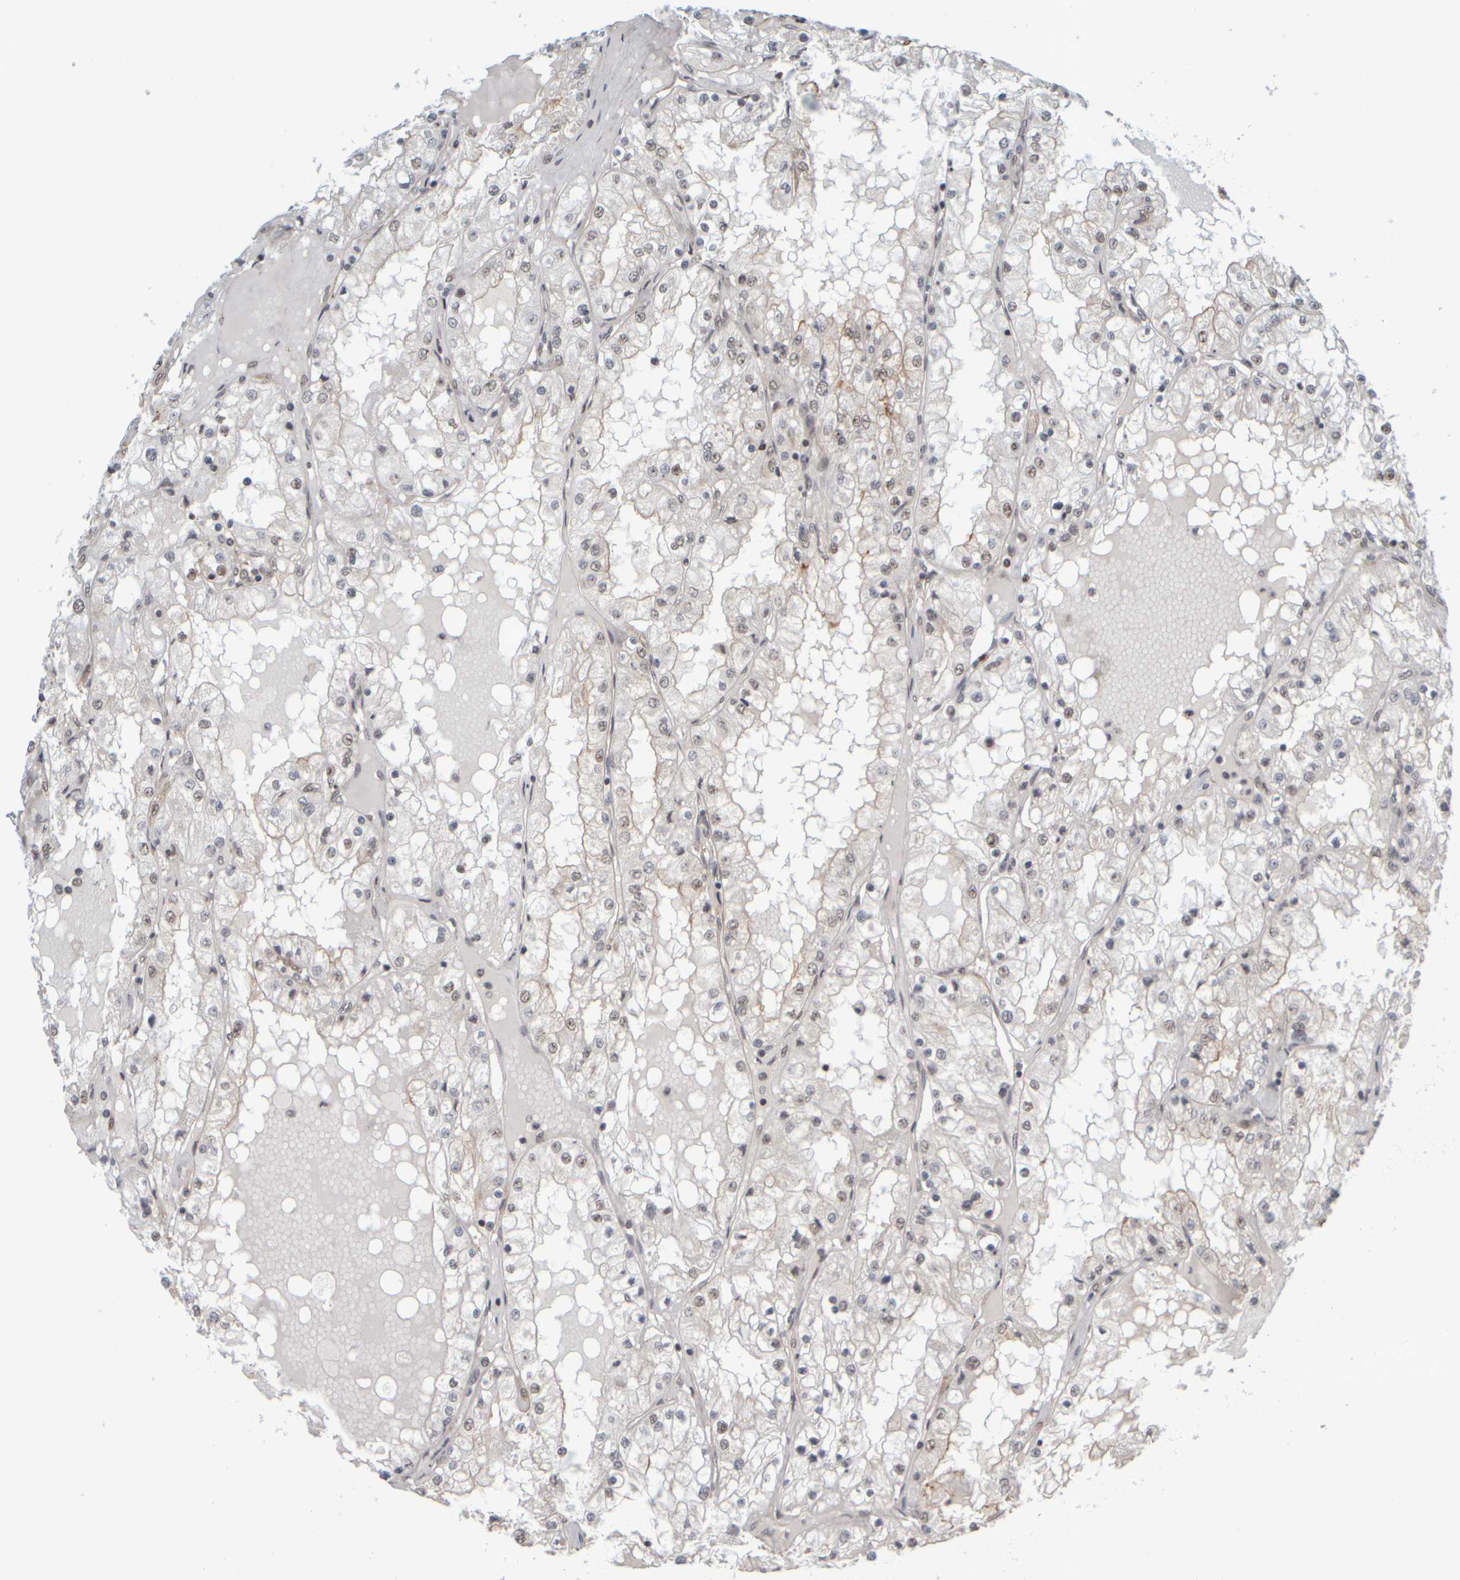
{"staining": {"intensity": "negative", "quantity": "none", "location": "none"}, "tissue": "renal cancer", "cell_type": "Tumor cells", "image_type": "cancer", "snomed": [{"axis": "morphology", "description": "Adenocarcinoma, NOS"}, {"axis": "topography", "description": "Kidney"}], "caption": "Adenocarcinoma (renal) was stained to show a protein in brown. There is no significant expression in tumor cells.", "gene": "SYNRG", "patient": {"sex": "male", "age": 68}}